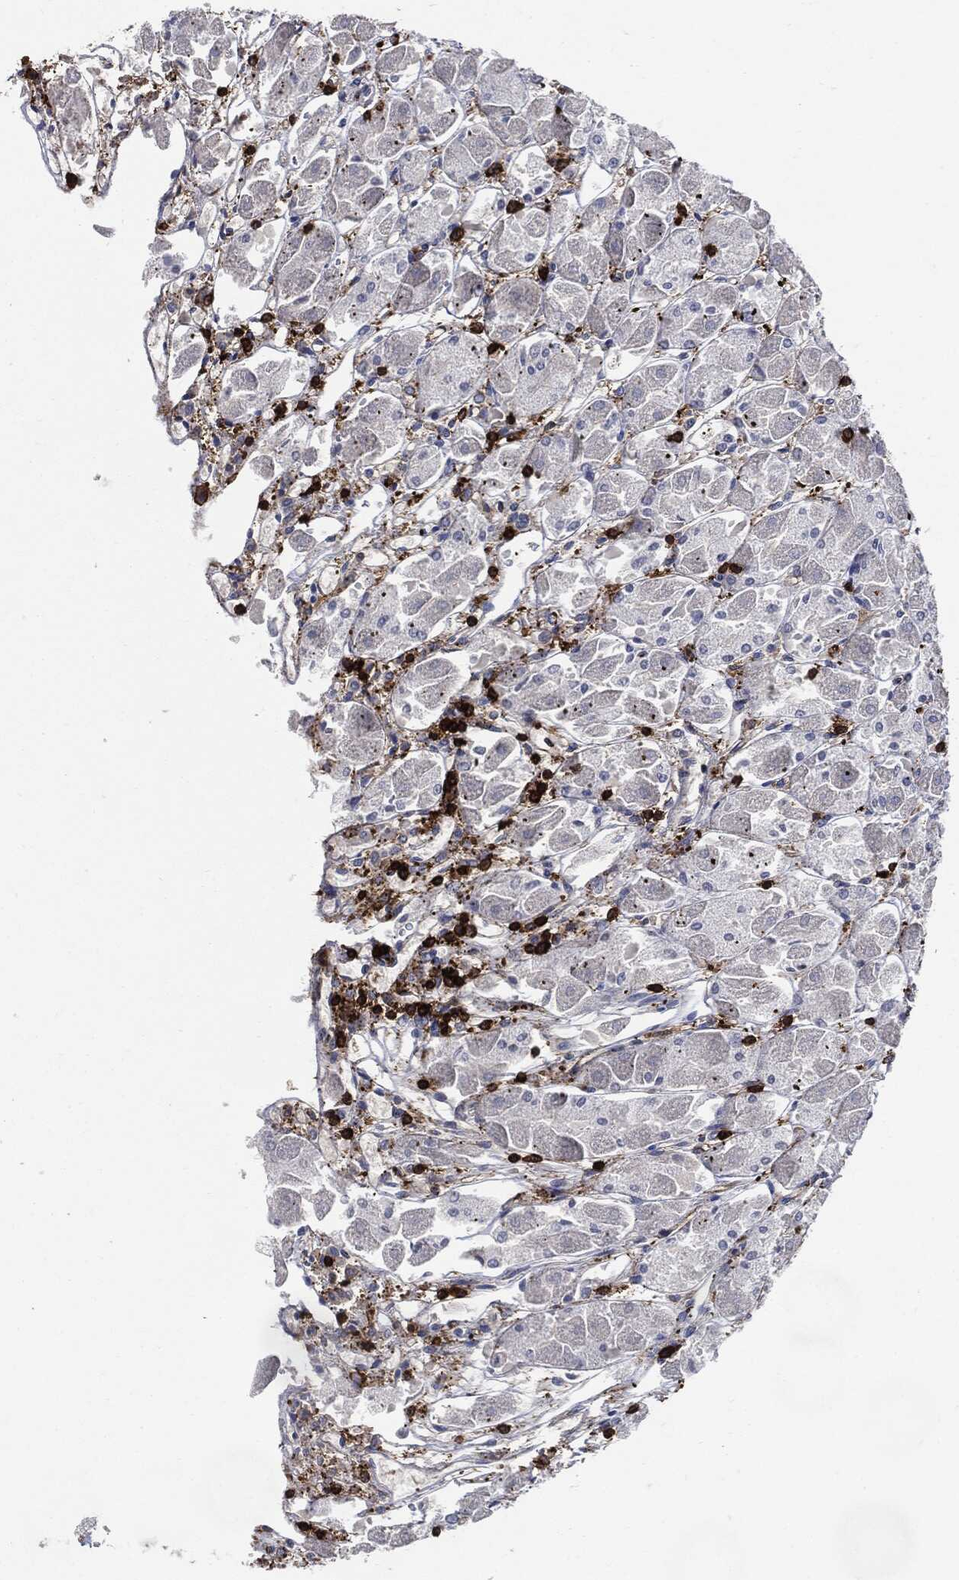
{"staining": {"intensity": "negative", "quantity": "none", "location": "none"}, "tissue": "stomach", "cell_type": "Glandular cells", "image_type": "normal", "snomed": [{"axis": "morphology", "description": "Normal tissue, NOS"}, {"axis": "topography", "description": "Stomach"}], "caption": "Immunohistochemical staining of benign human stomach demonstrates no significant positivity in glandular cells.", "gene": "PTPRC", "patient": {"sex": "male", "age": 70}}